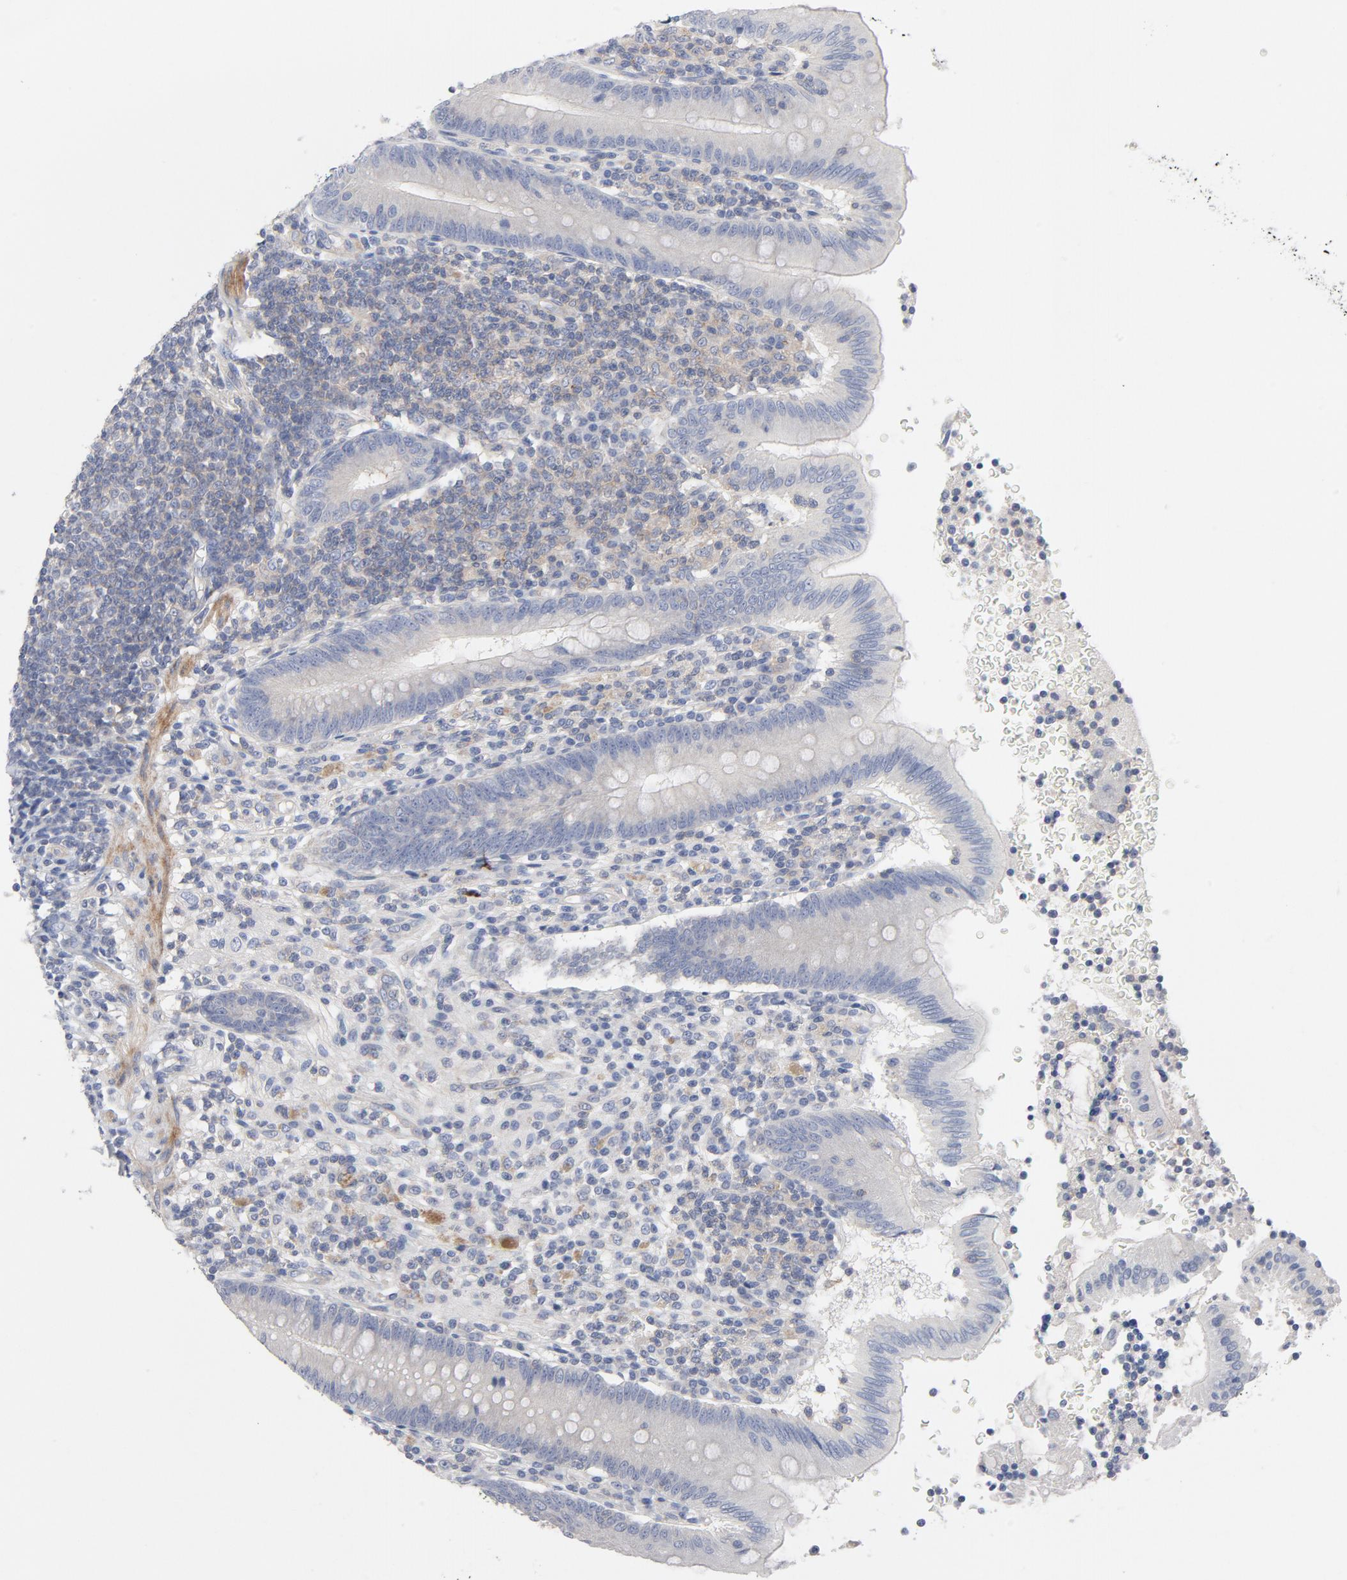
{"staining": {"intensity": "negative", "quantity": "none", "location": "none"}, "tissue": "appendix", "cell_type": "Glandular cells", "image_type": "normal", "snomed": [{"axis": "morphology", "description": "Normal tissue, NOS"}, {"axis": "morphology", "description": "Inflammation, NOS"}, {"axis": "topography", "description": "Appendix"}], "caption": "The histopathology image demonstrates no staining of glandular cells in normal appendix. Nuclei are stained in blue.", "gene": "ROCK1", "patient": {"sex": "male", "age": 46}}